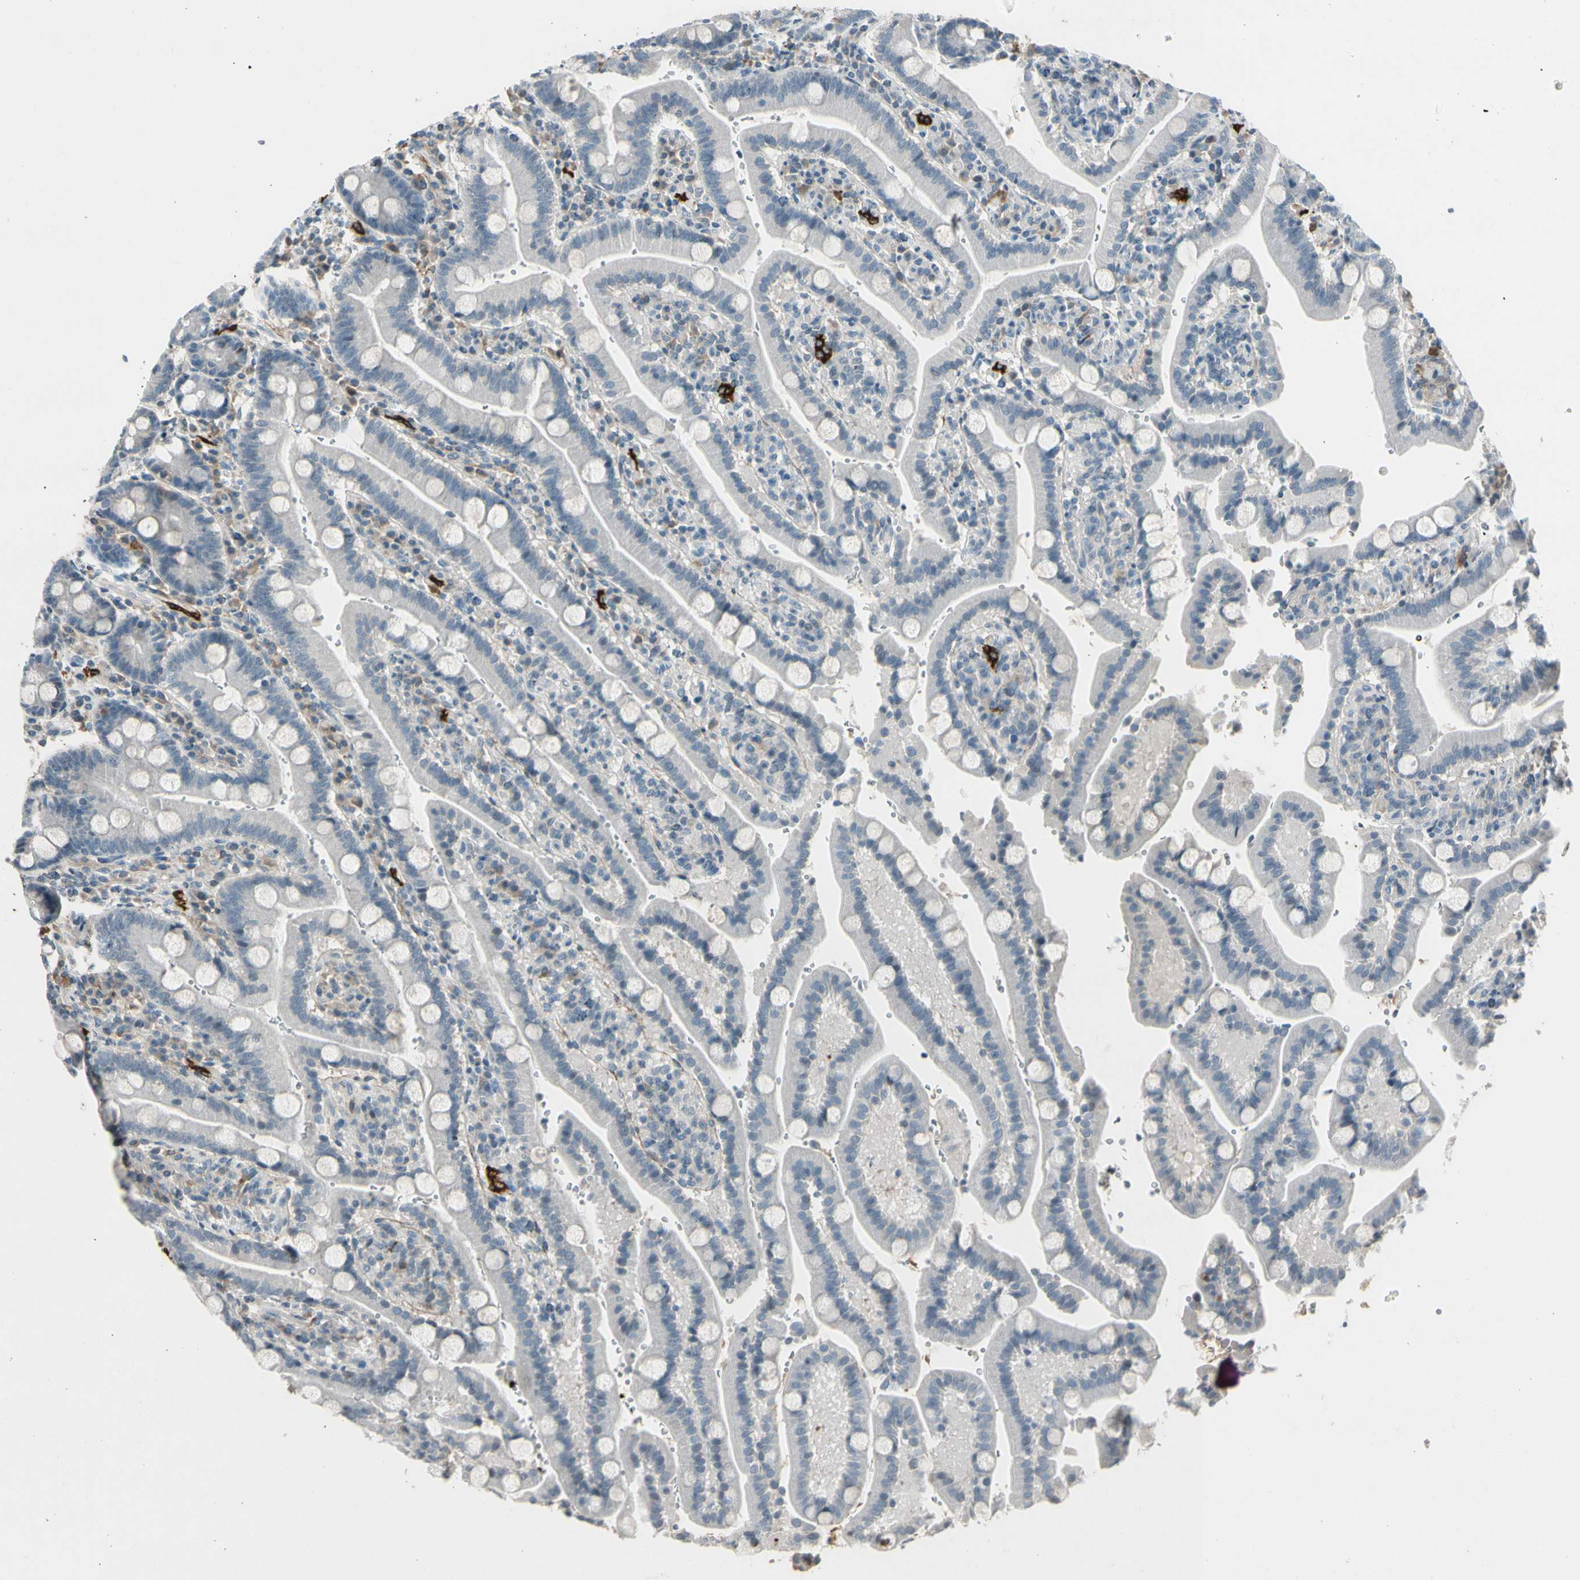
{"staining": {"intensity": "negative", "quantity": "none", "location": "none"}, "tissue": "duodenum", "cell_type": "Glandular cells", "image_type": "normal", "snomed": [{"axis": "morphology", "description": "Normal tissue, NOS"}, {"axis": "topography", "description": "Small intestine, NOS"}], "caption": "DAB (3,3'-diaminobenzidine) immunohistochemical staining of unremarkable human duodenum displays no significant staining in glandular cells. (DAB (3,3'-diaminobenzidine) immunohistochemistry, high magnification).", "gene": "PDPN", "patient": {"sex": "female", "age": 71}}